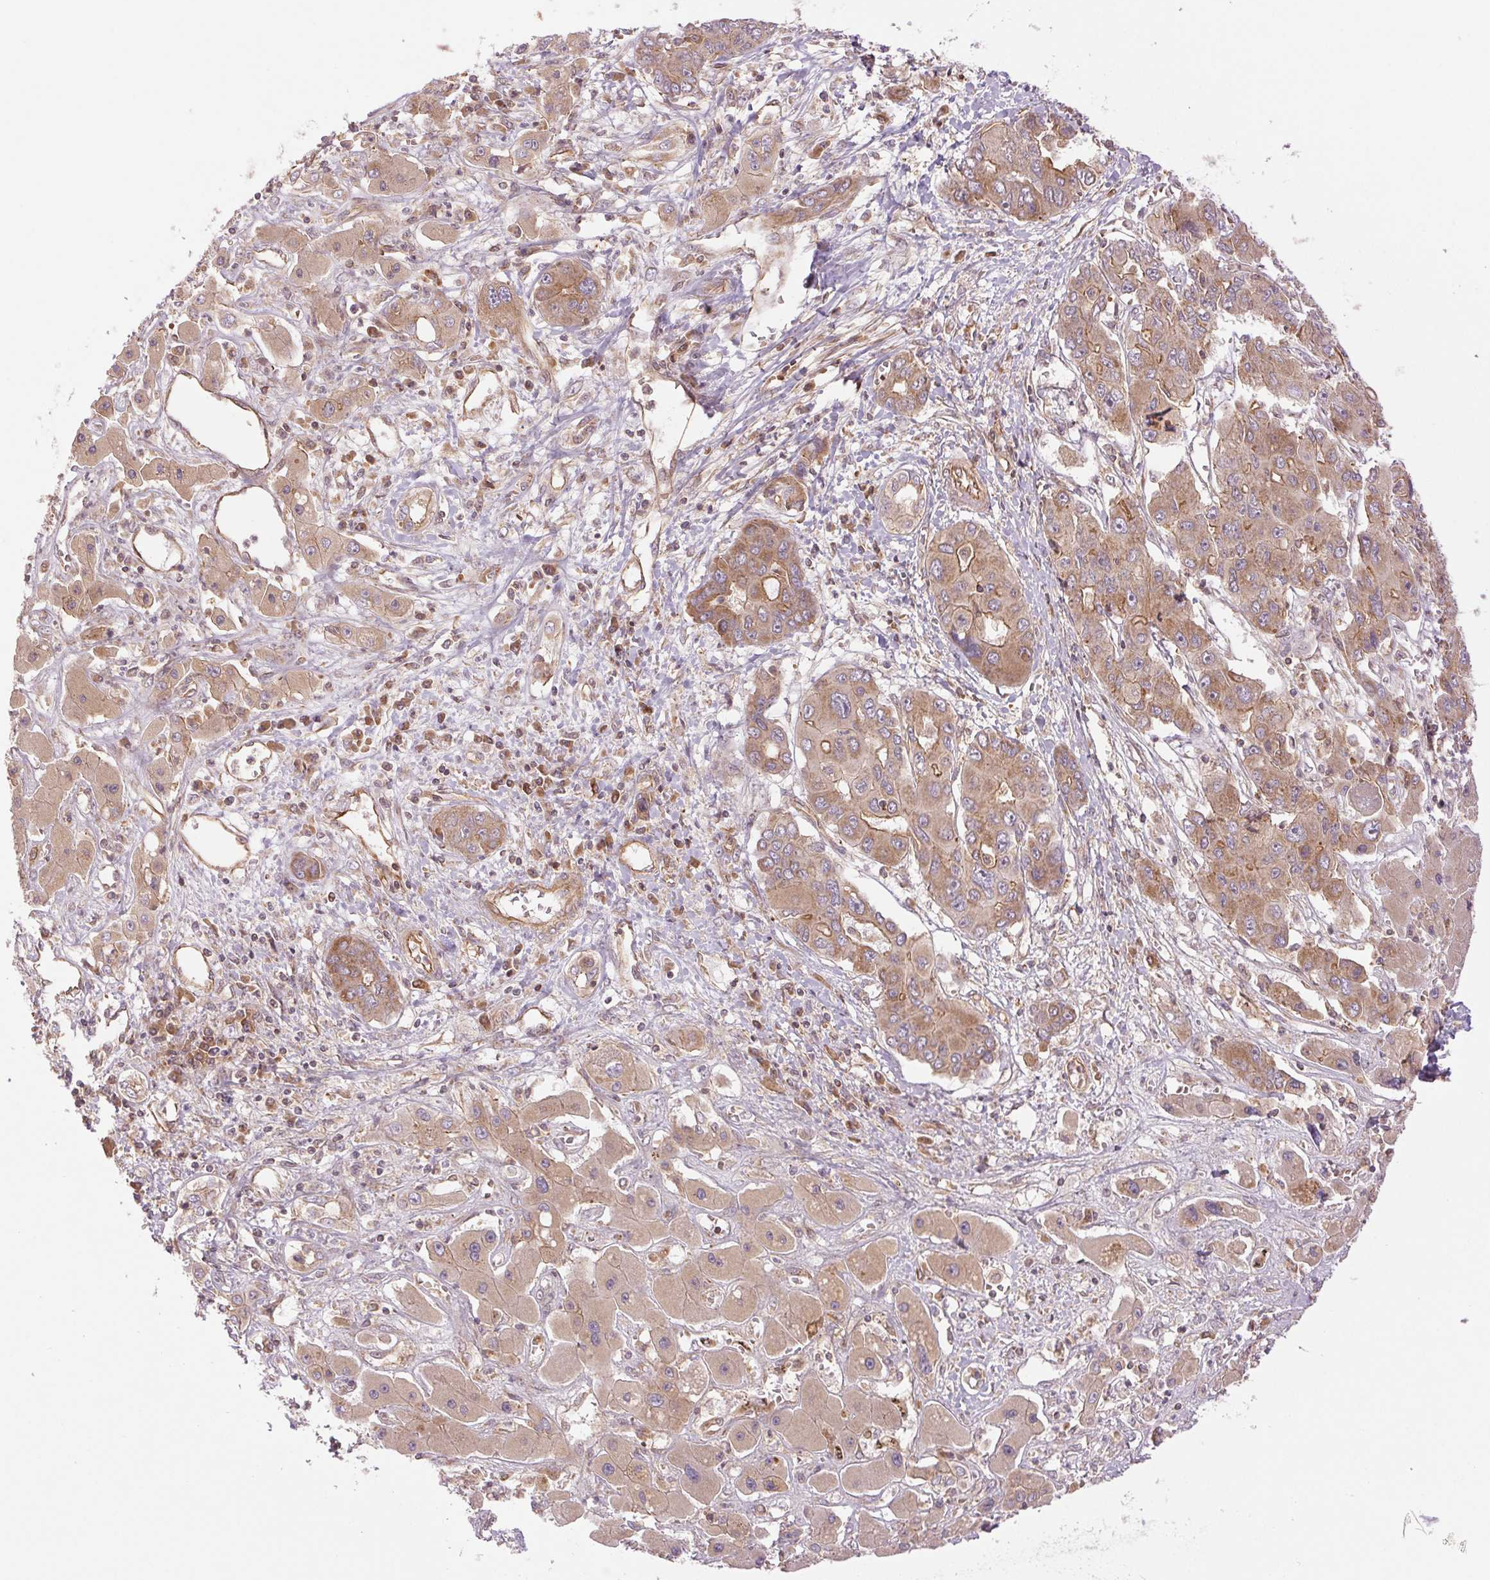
{"staining": {"intensity": "weak", "quantity": ">75%", "location": "cytoplasmic/membranous"}, "tissue": "liver cancer", "cell_type": "Tumor cells", "image_type": "cancer", "snomed": [{"axis": "morphology", "description": "Cholangiocarcinoma"}, {"axis": "topography", "description": "Liver"}], "caption": "The micrograph exhibits immunohistochemical staining of liver cancer (cholangiocarcinoma). There is weak cytoplasmic/membranous staining is seen in about >75% of tumor cells.", "gene": "STARD7", "patient": {"sex": "male", "age": 67}}